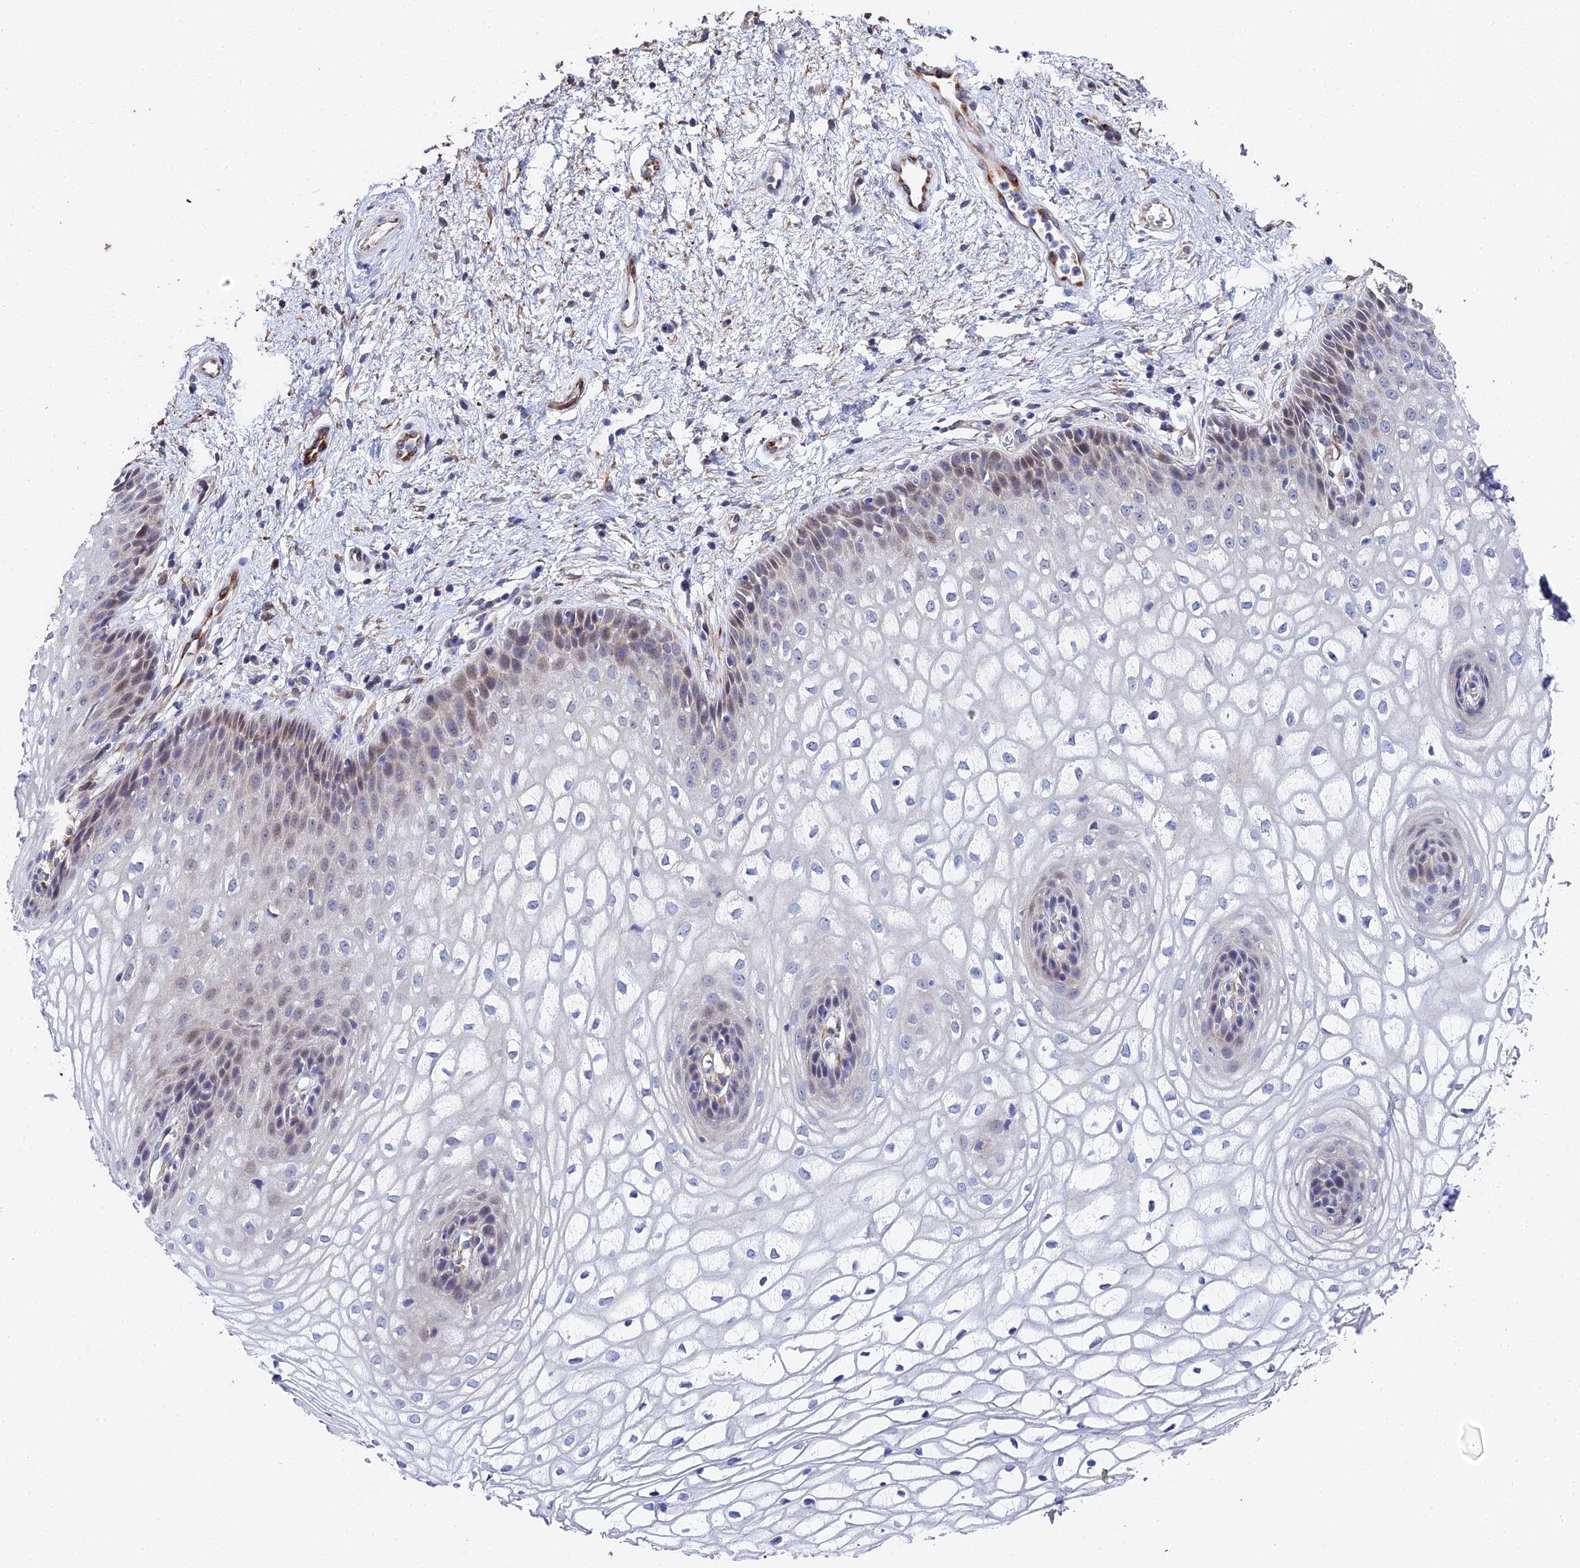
{"staining": {"intensity": "weak", "quantity": "<25%", "location": "nuclear"}, "tissue": "vagina", "cell_type": "Squamous epithelial cells", "image_type": "normal", "snomed": [{"axis": "morphology", "description": "Normal tissue, NOS"}, {"axis": "topography", "description": "Vagina"}], "caption": "DAB immunohistochemical staining of unremarkable vagina reveals no significant positivity in squamous epithelial cells. (Stains: DAB immunohistochemistry (IHC) with hematoxylin counter stain, Microscopy: brightfield microscopy at high magnification).", "gene": "ENSG00000268674", "patient": {"sex": "female", "age": 34}}